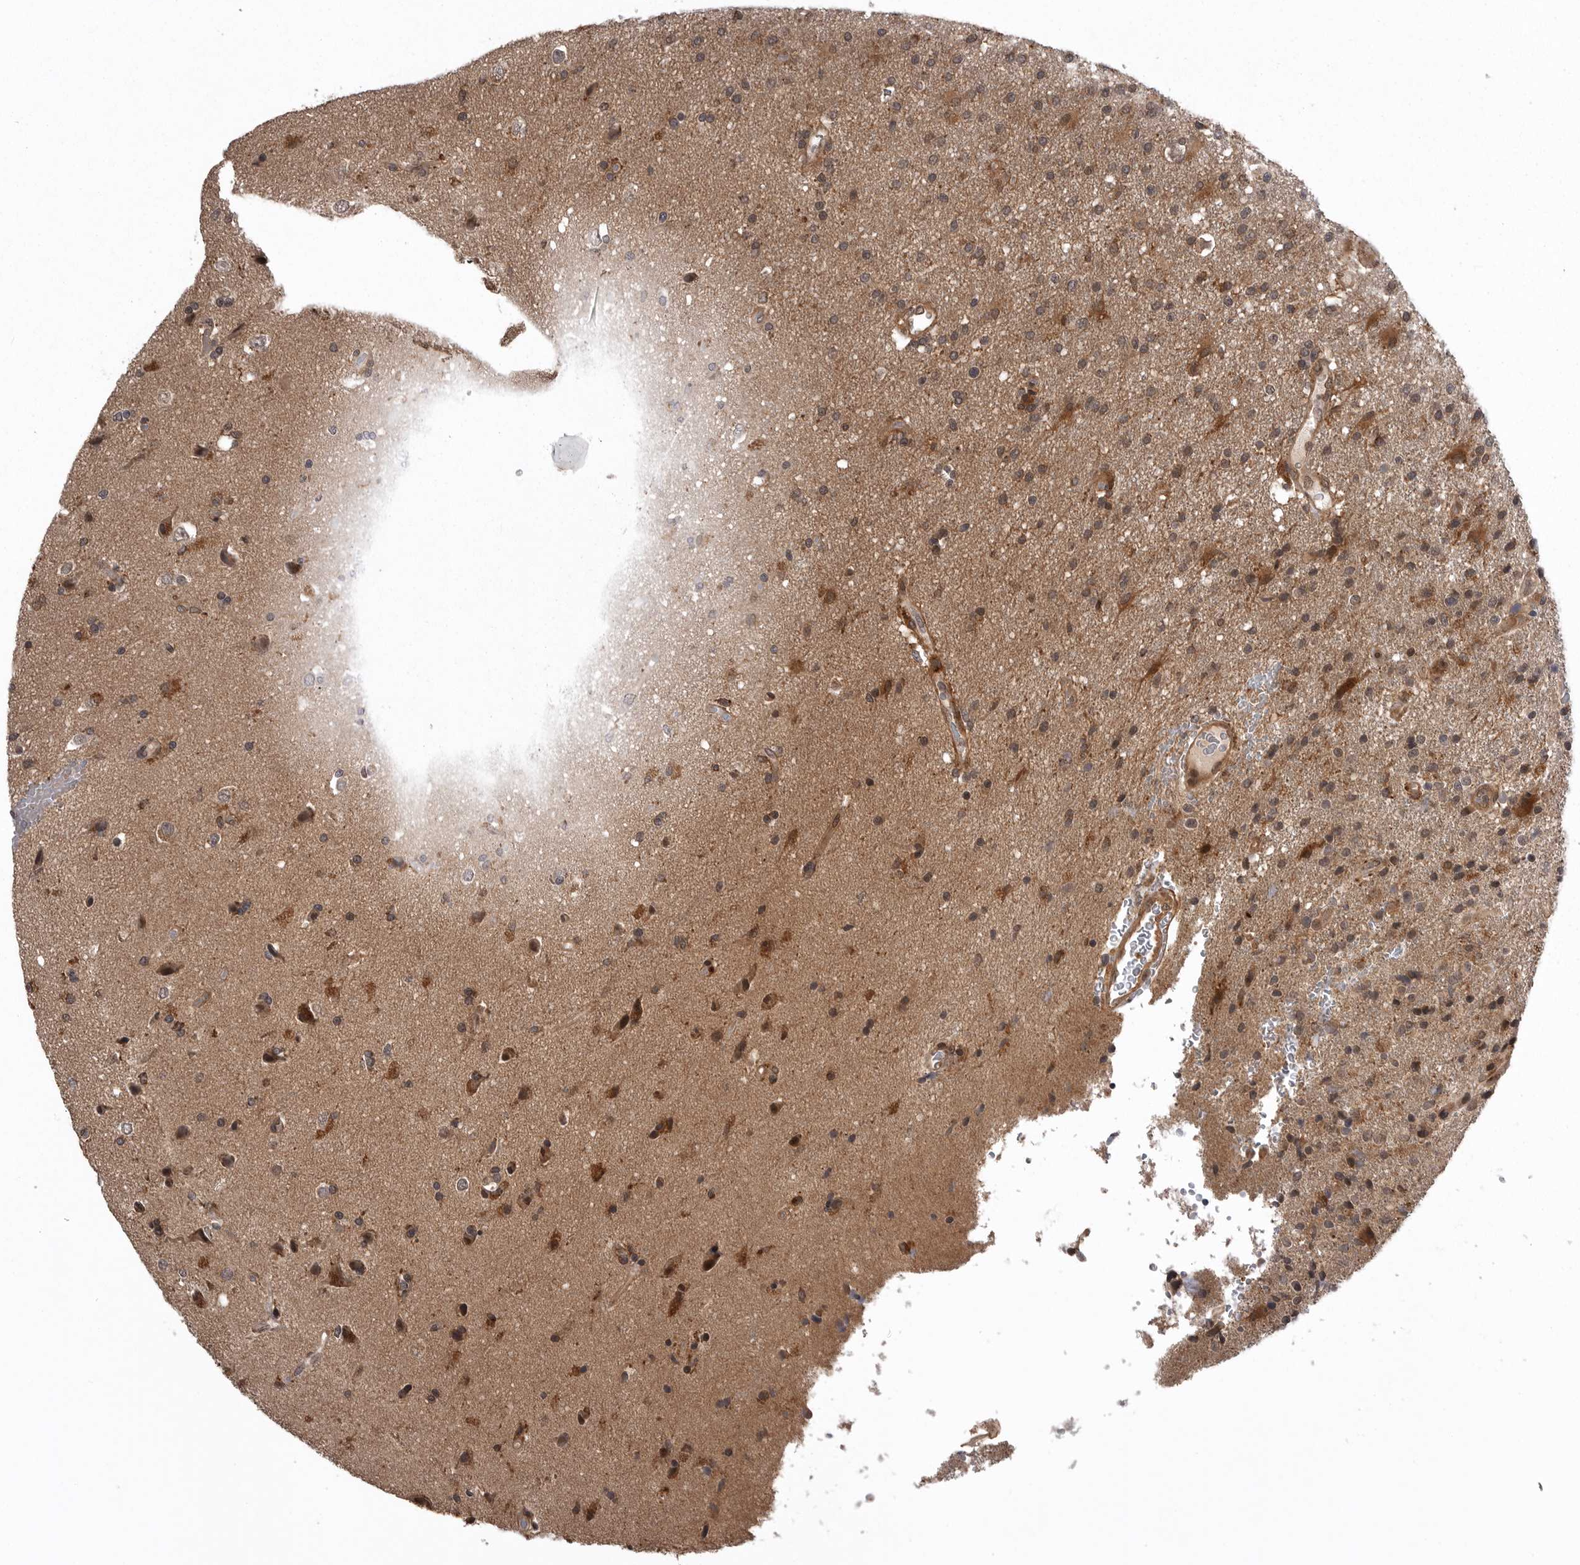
{"staining": {"intensity": "moderate", "quantity": "25%-75%", "location": "cytoplasmic/membranous,nuclear"}, "tissue": "glioma", "cell_type": "Tumor cells", "image_type": "cancer", "snomed": [{"axis": "morphology", "description": "Glioma, malignant, High grade"}, {"axis": "topography", "description": "Brain"}], "caption": "This is an image of immunohistochemistry (IHC) staining of high-grade glioma (malignant), which shows moderate positivity in the cytoplasmic/membranous and nuclear of tumor cells.", "gene": "AOAH", "patient": {"sex": "male", "age": 72}}